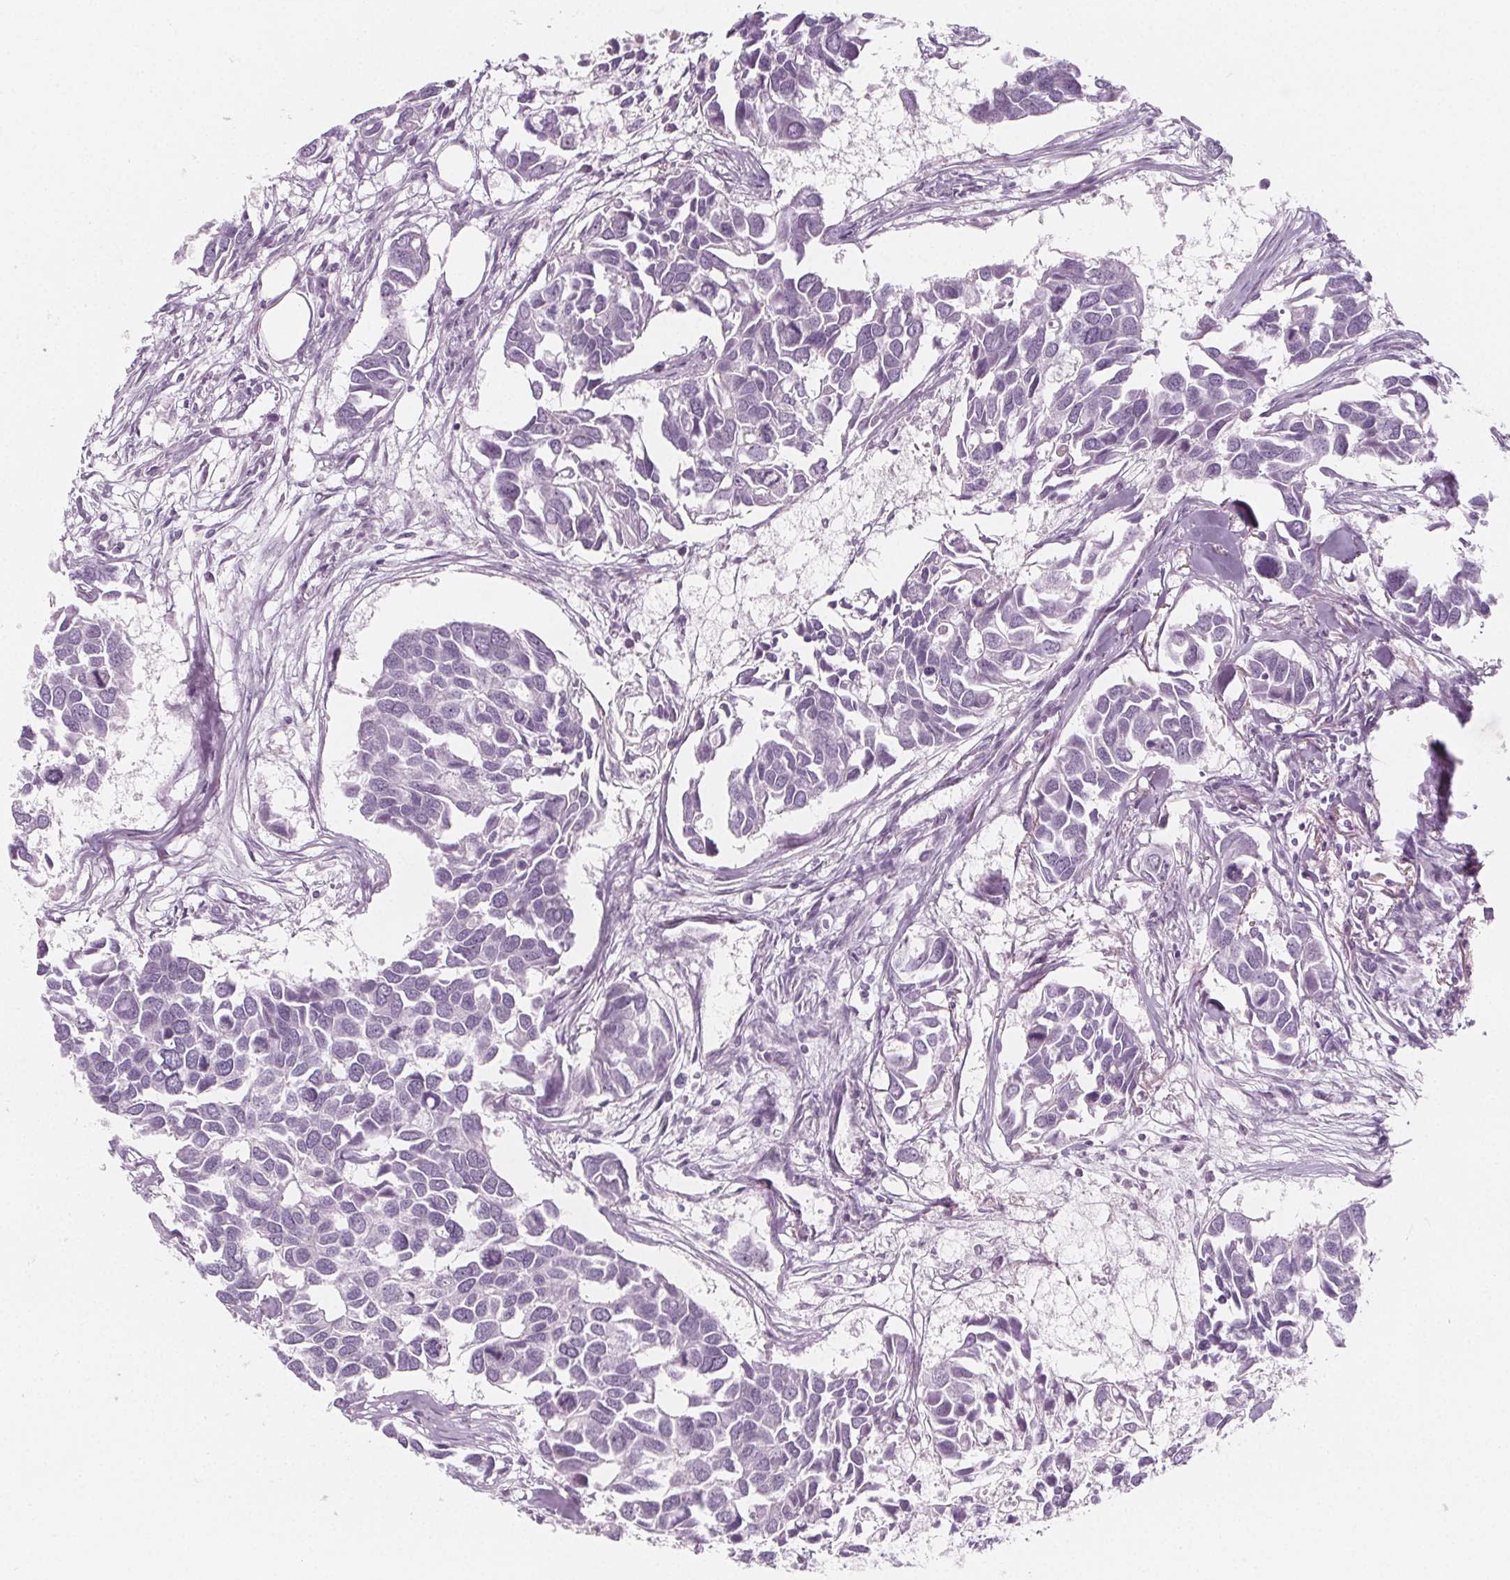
{"staining": {"intensity": "negative", "quantity": "none", "location": "none"}, "tissue": "breast cancer", "cell_type": "Tumor cells", "image_type": "cancer", "snomed": [{"axis": "morphology", "description": "Duct carcinoma"}, {"axis": "topography", "description": "Breast"}], "caption": "Histopathology image shows no protein expression in tumor cells of breast intraductal carcinoma tissue. (DAB immunohistochemistry with hematoxylin counter stain).", "gene": "IL17C", "patient": {"sex": "female", "age": 83}}